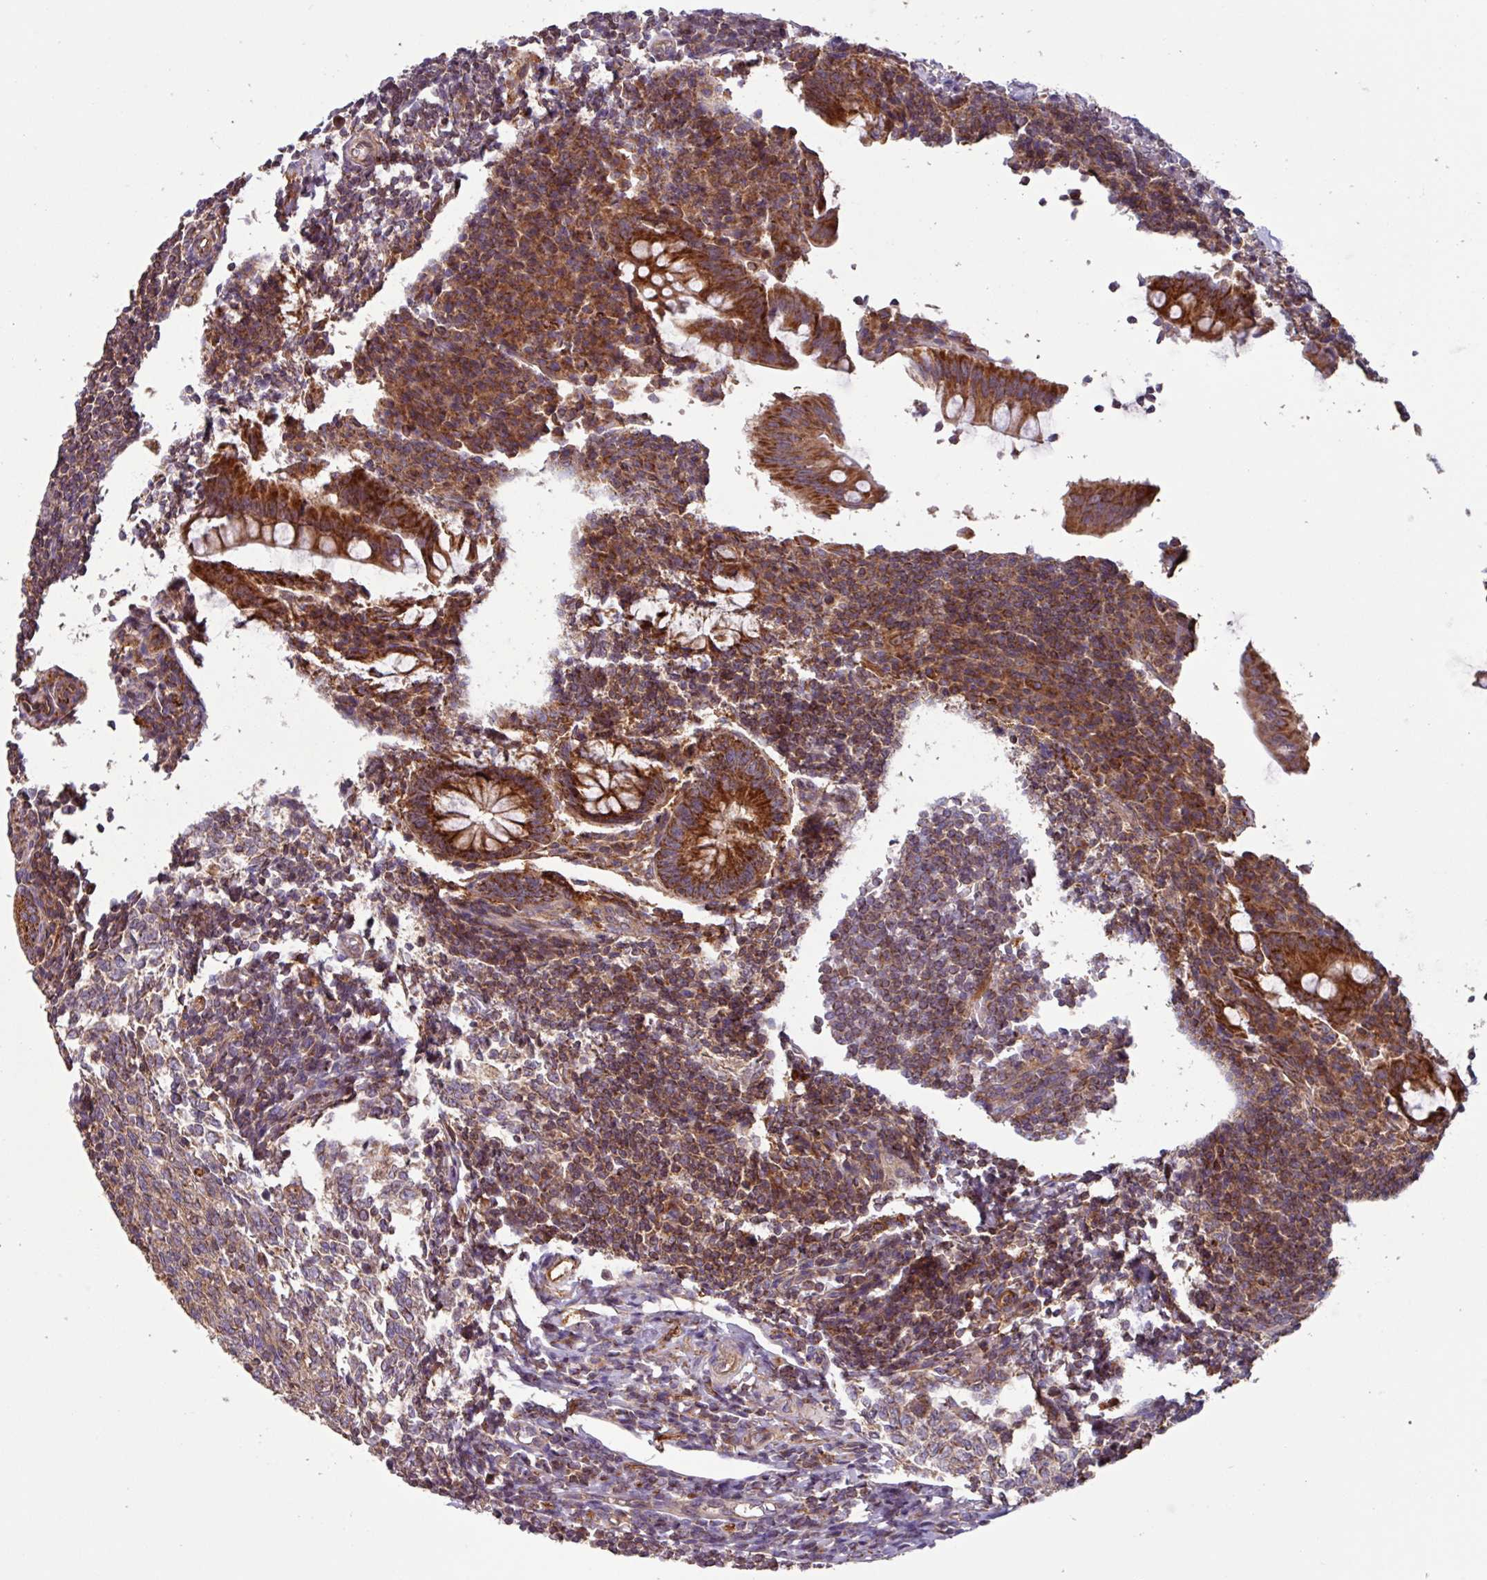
{"staining": {"intensity": "strong", "quantity": ">75%", "location": "cytoplasmic/membranous"}, "tissue": "appendix", "cell_type": "Glandular cells", "image_type": "normal", "snomed": [{"axis": "morphology", "description": "Normal tissue, NOS"}, {"axis": "topography", "description": "Appendix"}], "caption": "IHC (DAB (3,3'-diaminobenzidine)) staining of unremarkable appendix demonstrates strong cytoplasmic/membranous protein positivity in about >75% of glandular cells.", "gene": "PLEKHD1", "patient": {"sex": "female", "age": 33}}